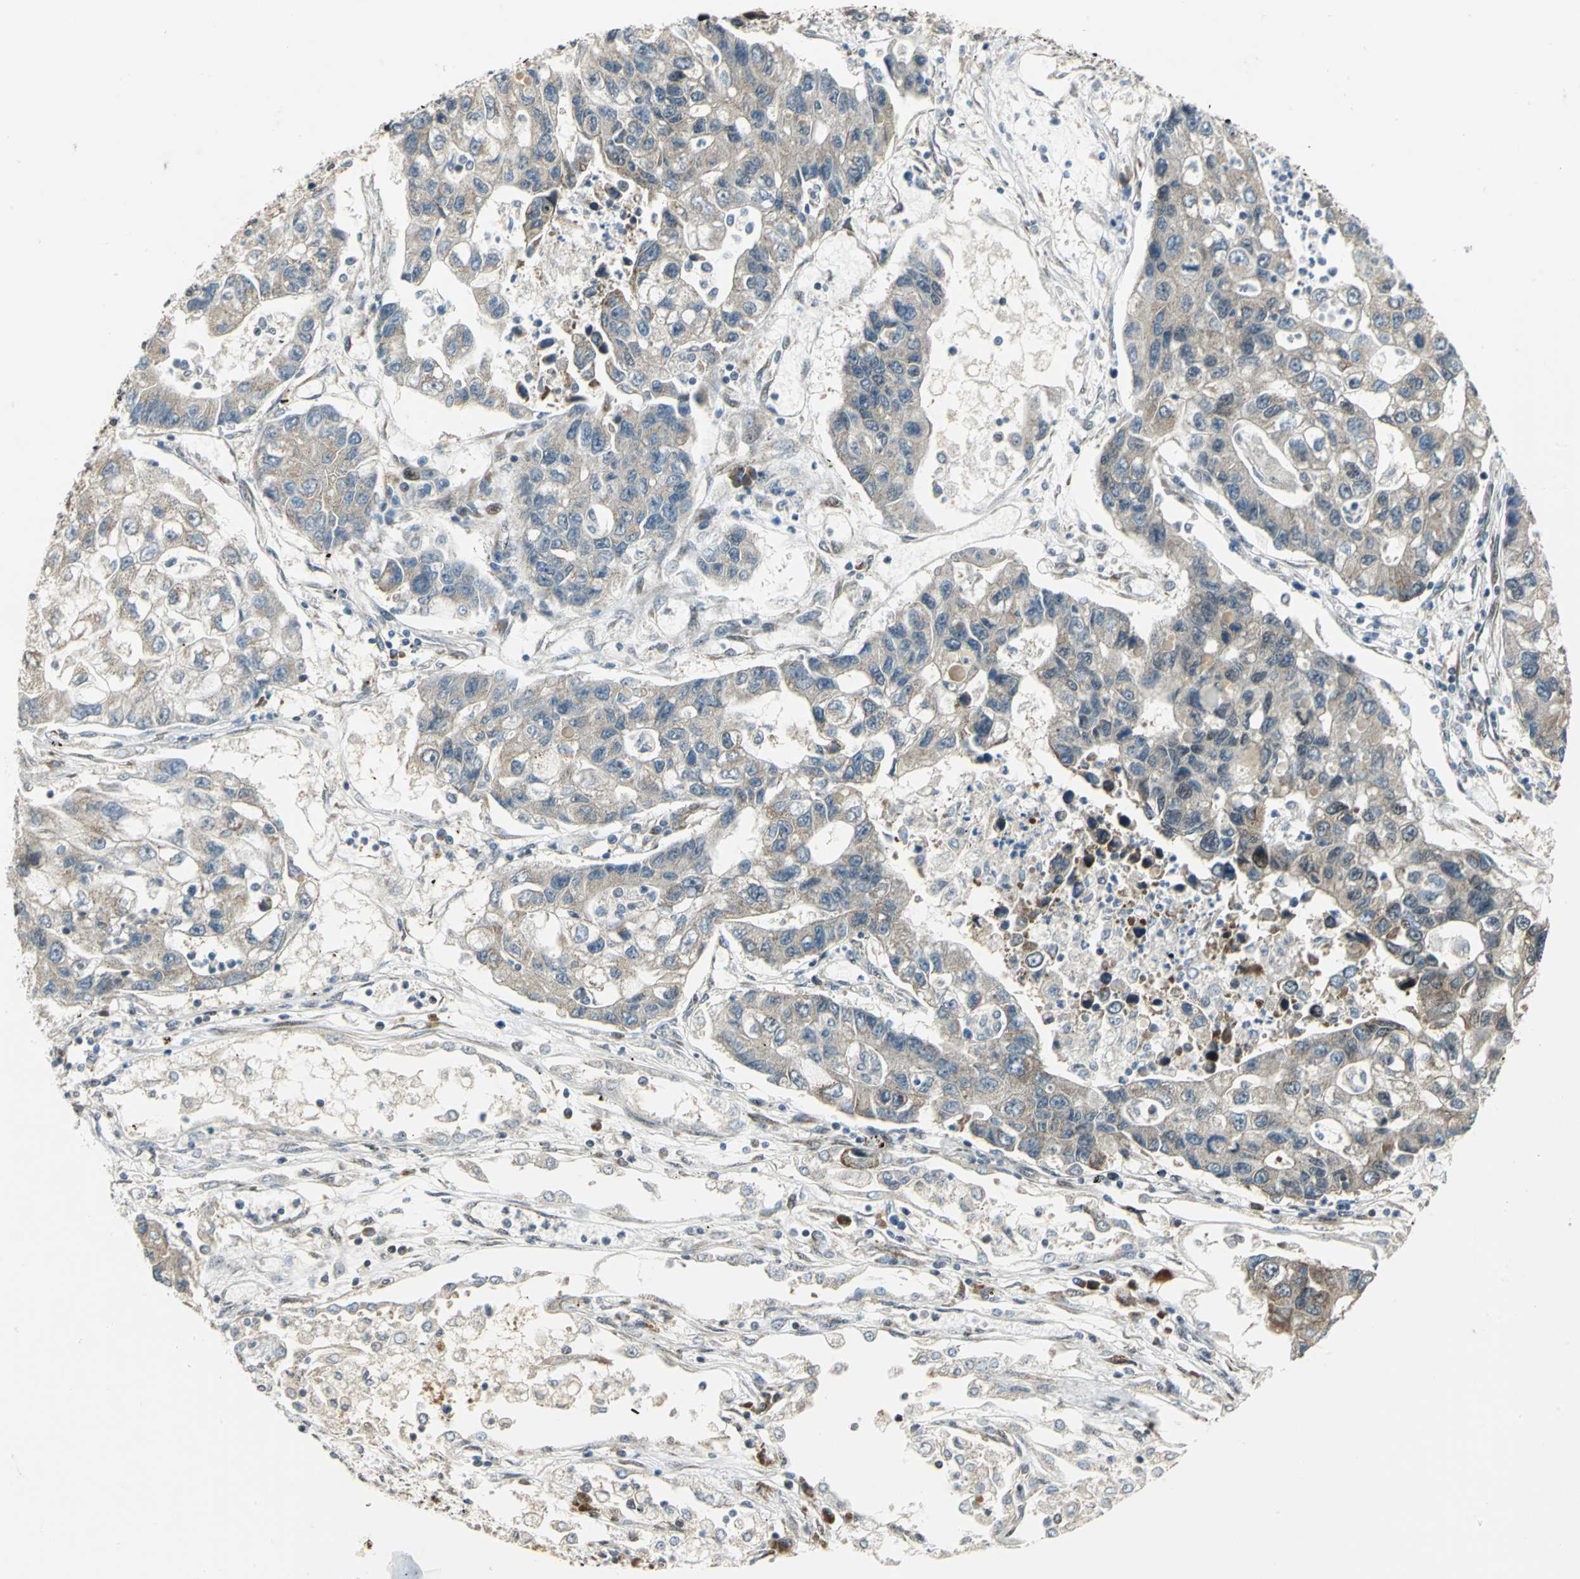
{"staining": {"intensity": "weak", "quantity": ">75%", "location": "cytoplasmic/membranous"}, "tissue": "lung cancer", "cell_type": "Tumor cells", "image_type": "cancer", "snomed": [{"axis": "morphology", "description": "Adenocarcinoma, NOS"}, {"axis": "topography", "description": "Lung"}], "caption": "About >75% of tumor cells in human lung cancer show weak cytoplasmic/membranous protein expression as visualized by brown immunohistochemical staining.", "gene": "ATP6V1A", "patient": {"sex": "female", "age": 51}}